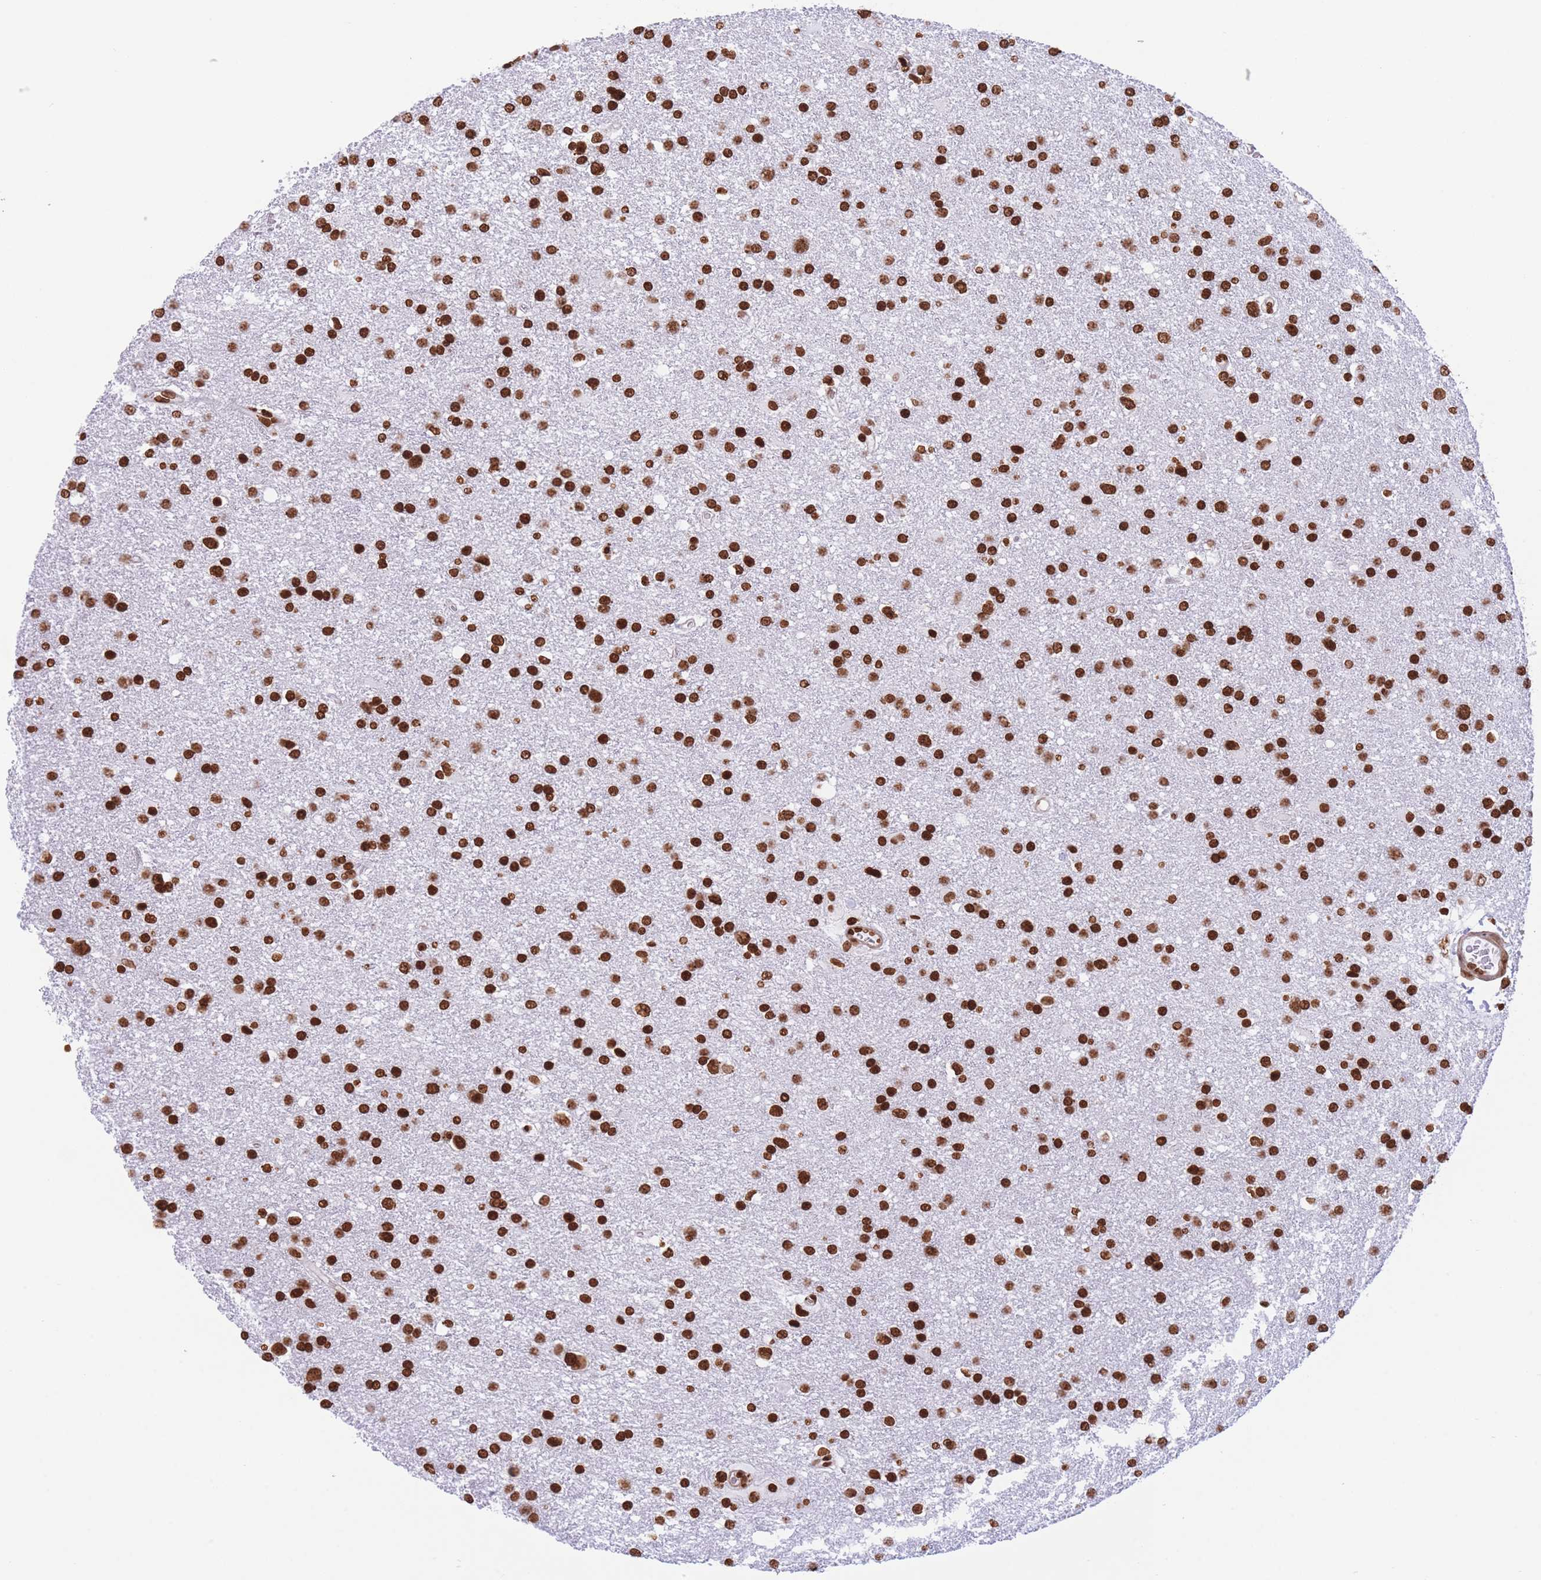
{"staining": {"intensity": "strong", "quantity": ">75%", "location": "nuclear"}, "tissue": "glioma", "cell_type": "Tumor cells", "image_type": "cancer", "snomed": [{"axis": "morphology", "description": "Glioma, malignant, Low grade"}, {"axis": "topography", "description": "Brain"}], "caption": "The immunohistochemical stain labels strong nuclear expression in tumor cells of malignant low-grade glioma tissue.", "gene": "H2BC11", "patient": {"sex": "female", "age": 32}}